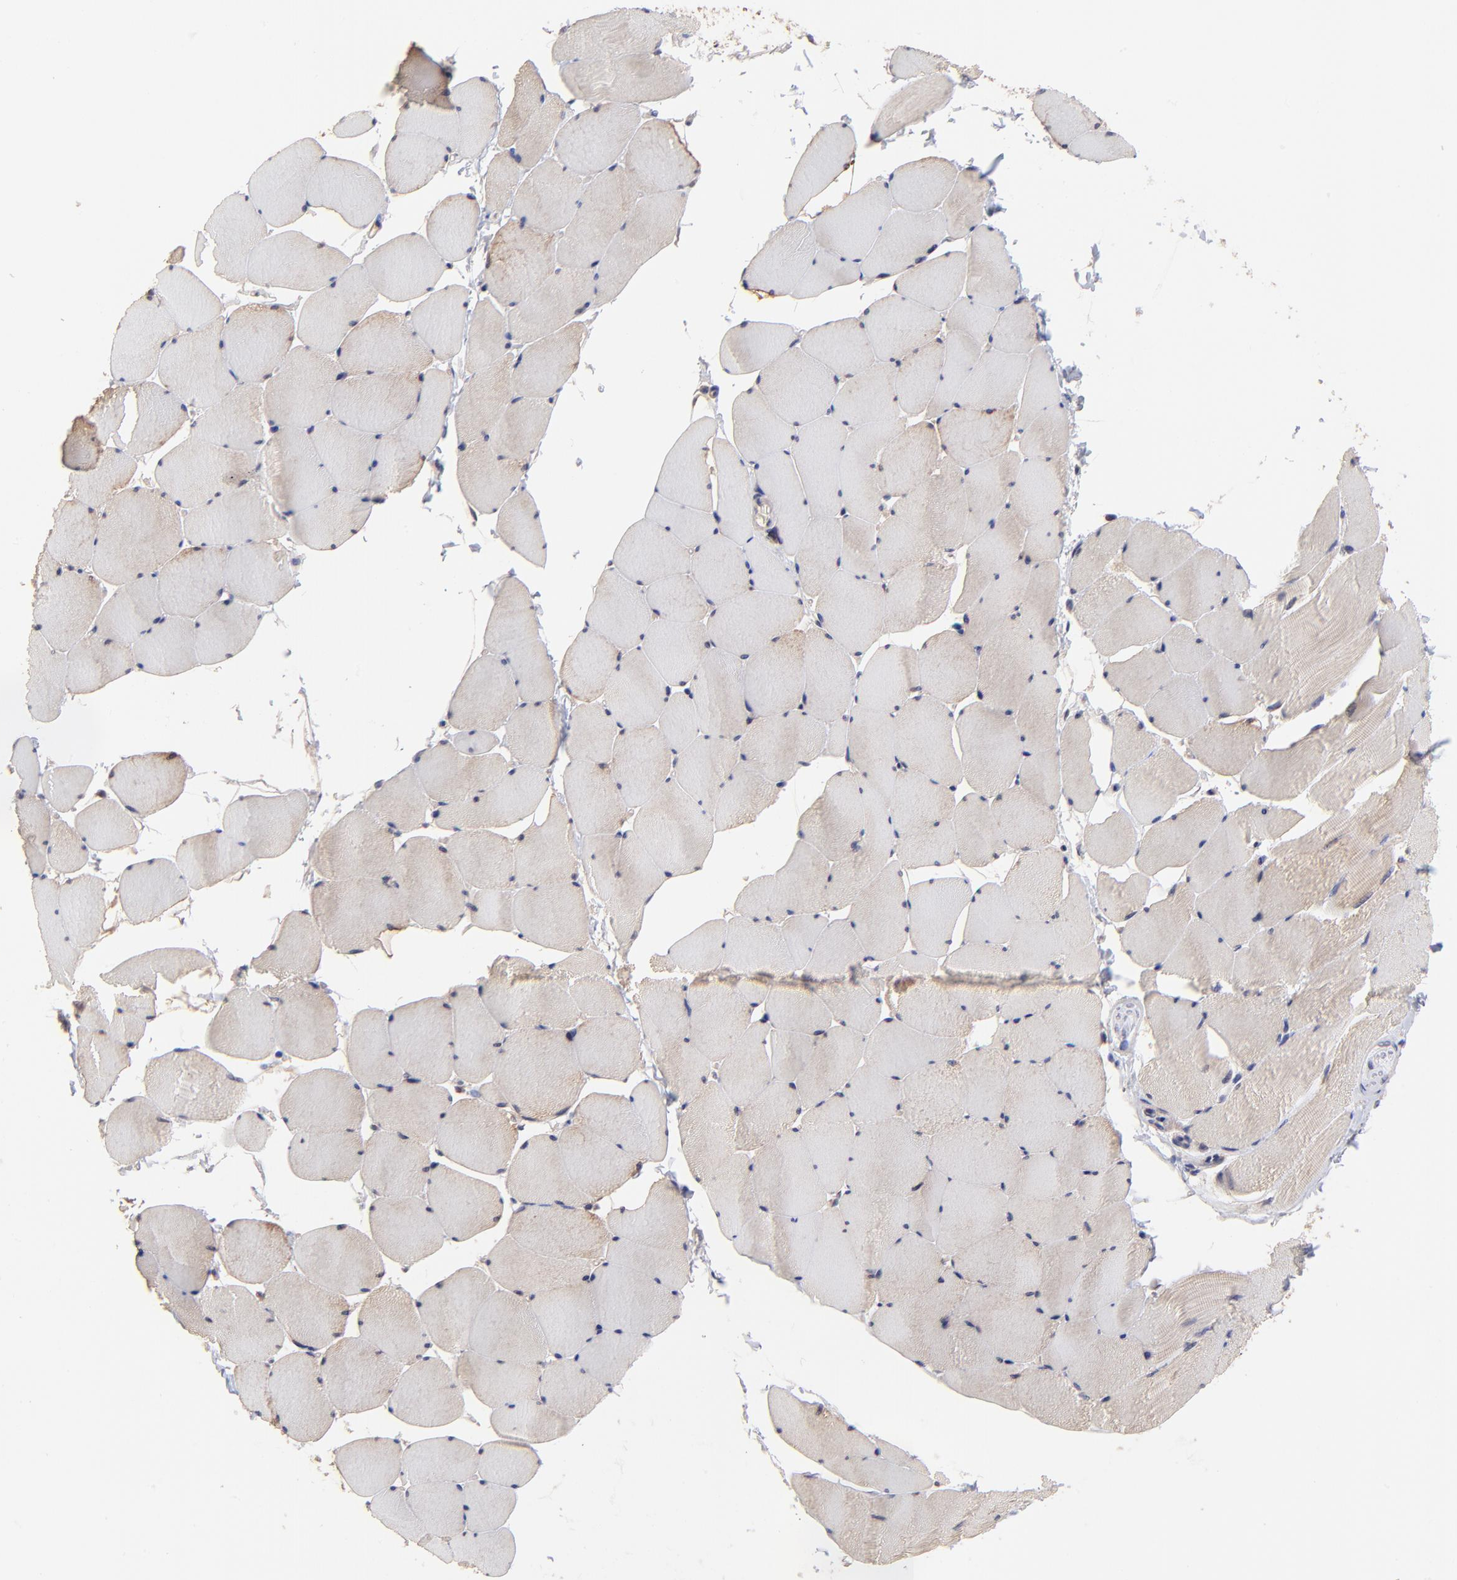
{"staining": {"intensity": "weak", "quantity": "25%-75%", "location": "cytoplasmic/membranous"}, "tissue": "skeletal muscle", "cell_type": "Myocytes", "image_type": "normal", "snomed": [{"axis": "morphology", "description": "Normal tissue, NOS"}, {"axis": "topography", "description": "Skeletal muscle"}], "caption": "DAB immunohistochemical staining of normal skeletal muscle exhibits weak cytoplasmic/membranous protein positivity in about 25%-75% of myocytes. (IHC, brightfield microscopy, high magnification).", "gene": "BAIAP2L2", "patient": {"sex": "male", "age": 62}}